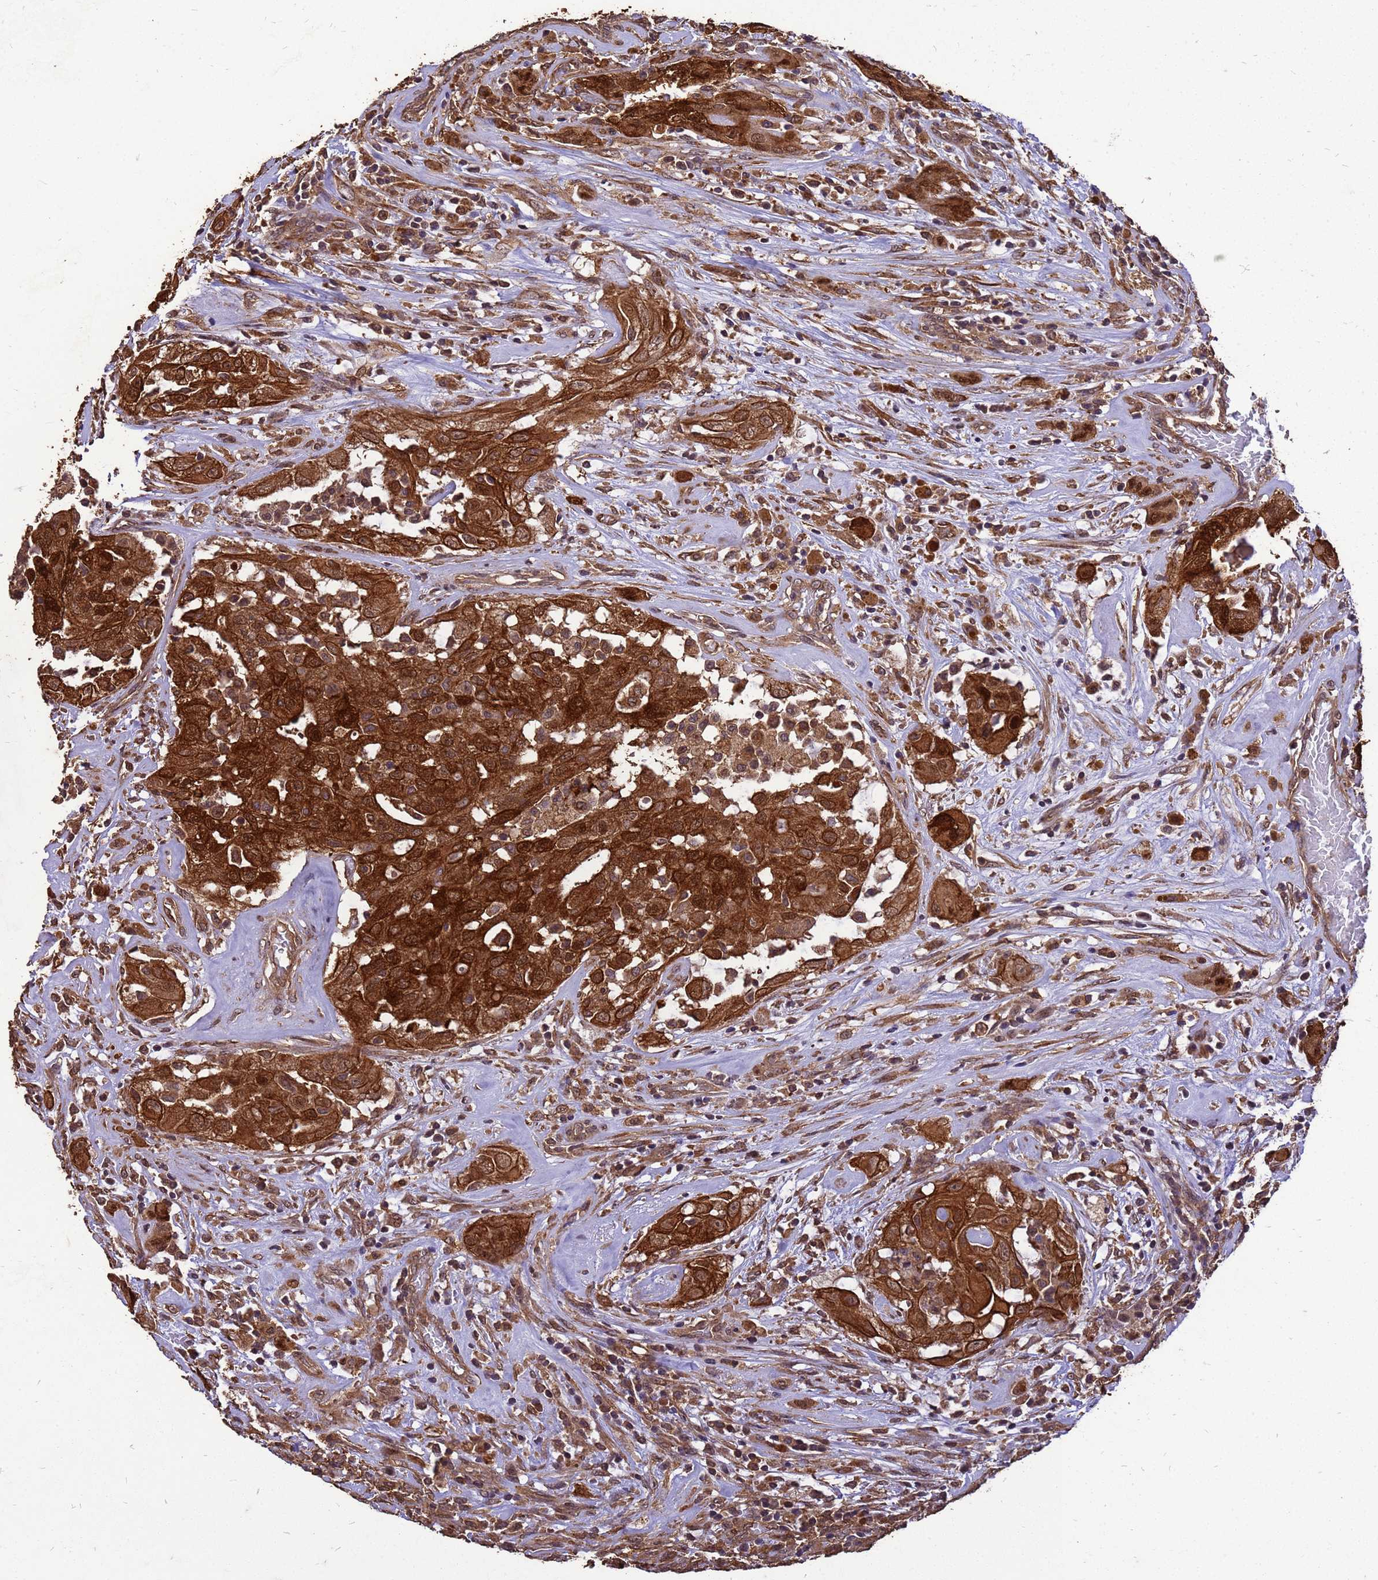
{"staining": {"intensity": "strong", "quantity": ">75%", "location": "cytoplasmic/membranous"}, "tissue": "thyroid cancer", "cell_type": "Tumor cells", "image_type": "cancer", "snomed": [{"axis": "morphology", "description": "Papillary adenocarcinoma, NOS"}, {"axis": "topography", "description": "Thyroid gland"}], "caption": "Papillary adenocarcinoma (thyroid) stained with a protein marker shows strong staining in tumor cells.", "gene": "ZNF618", "patient": {"sex": "female", "age": 59}}